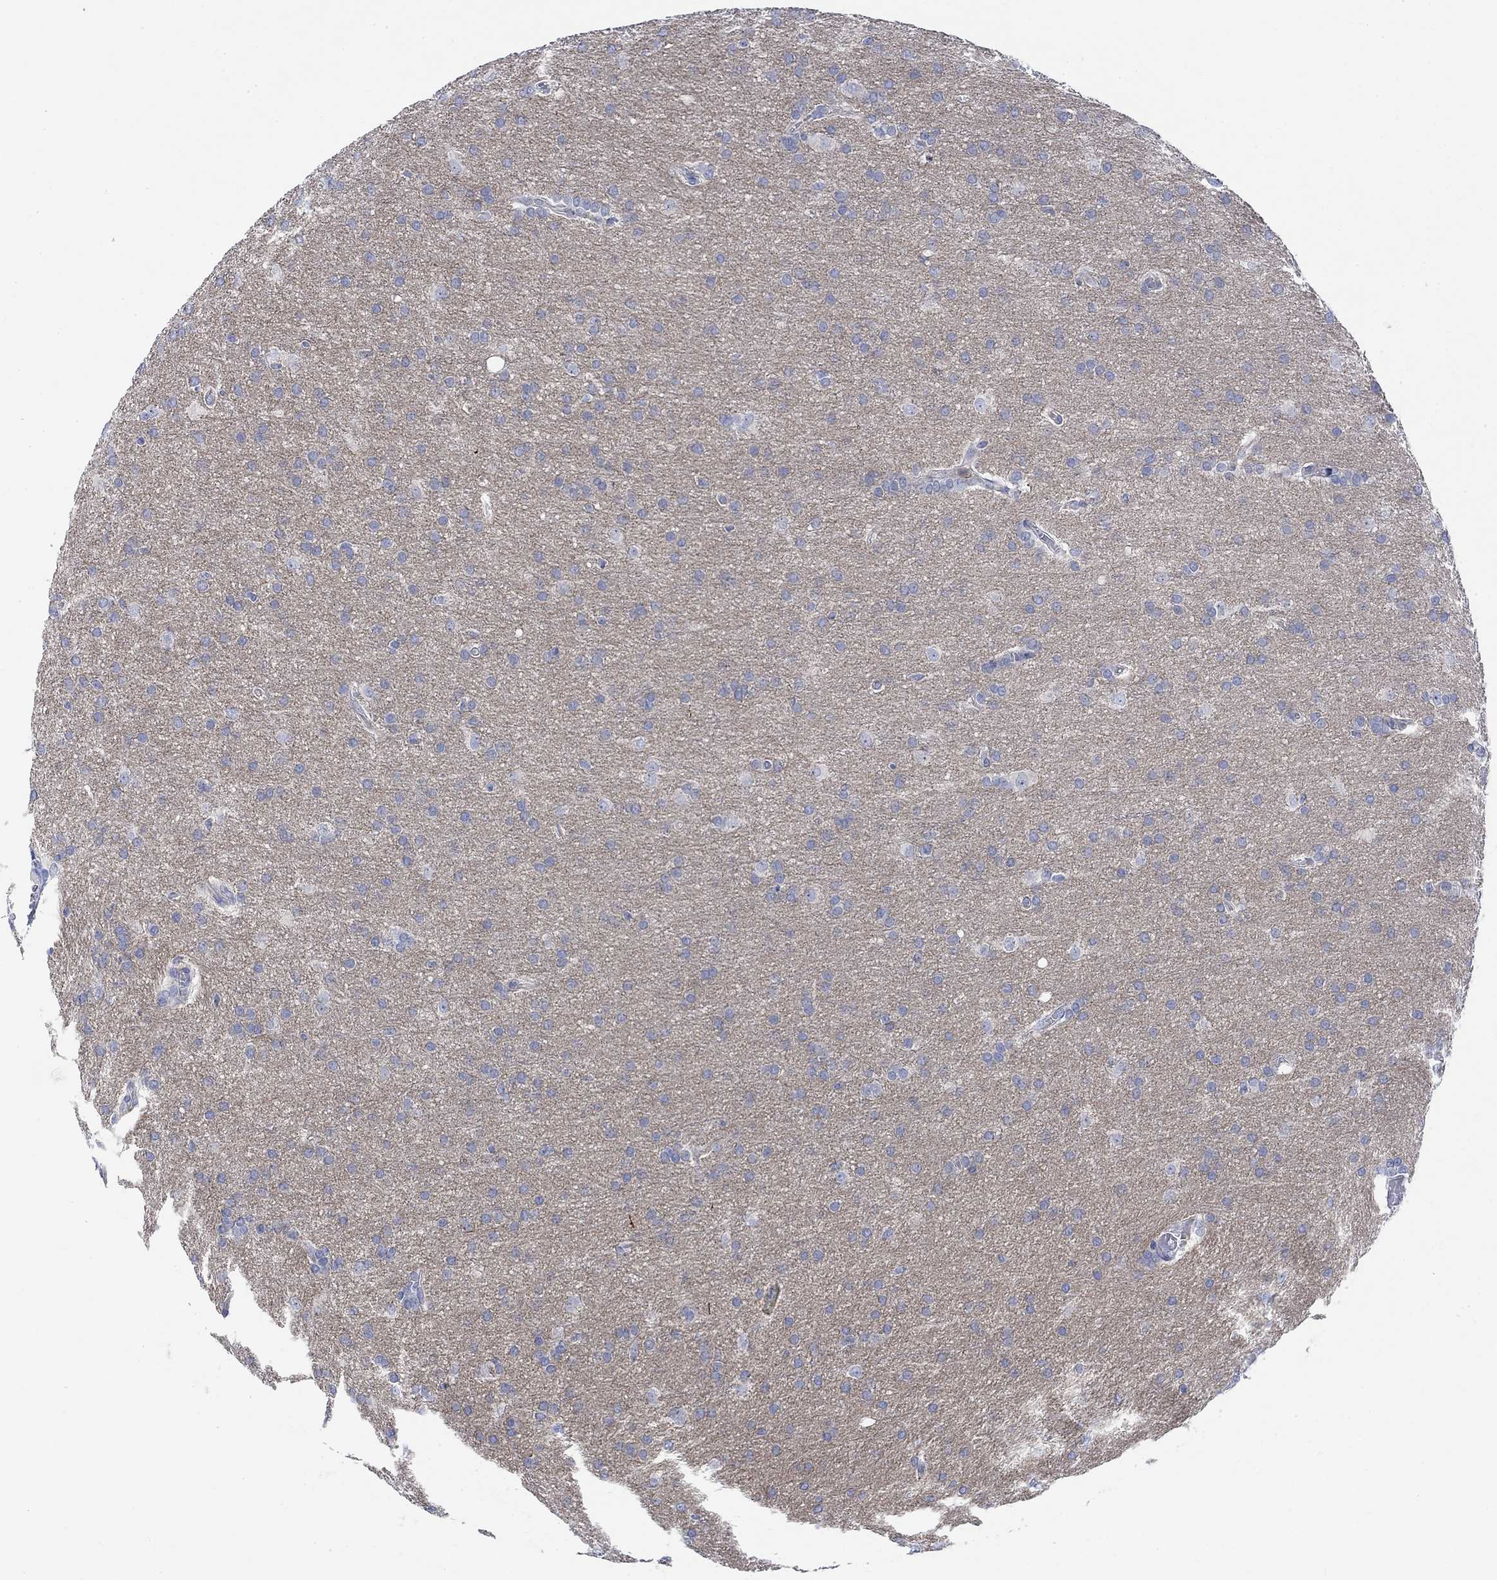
{"staining": {"intensity": "negative", "quantity": "none", "location": "none"}, "tissue": "glioma", "cell_type": "Tumor cells", "image_type": "cancer", "snomed": [{"axis": "morphology", "description": "Glioma, malignant, Low grade"}, {"axis": "topography", "description": "Brain"}], "caption": "Immunohistochemical staining of glioma reveals no significant expression in tumor cells.", "gene": "ARSK", "patient": {"sex": "female", "age": 32}}